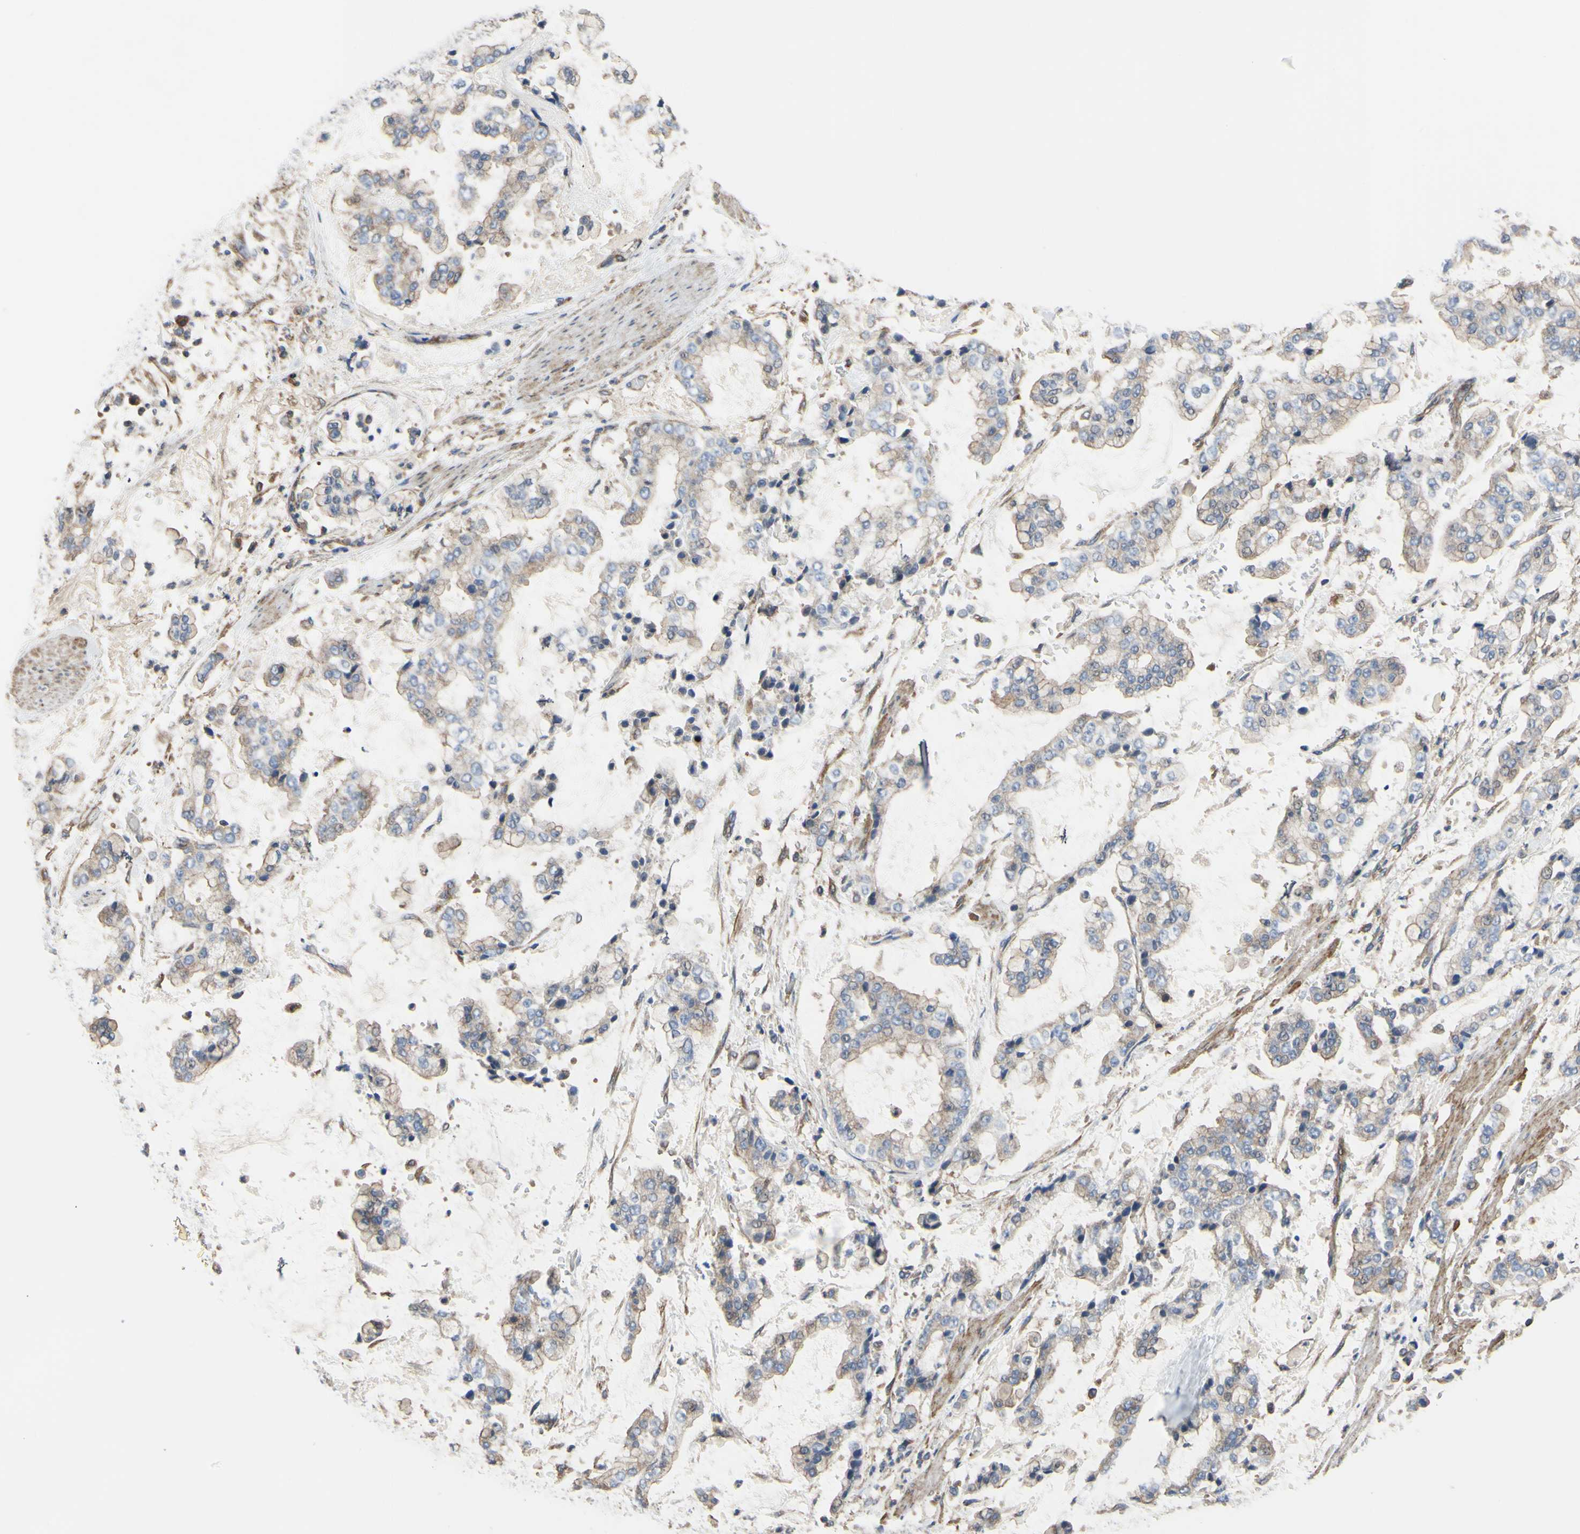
{"staining": {"intensity": "weak", "quantity": "<25%", "location": "cytoplasmic/membranous"}, "tissue": "stomach cancer", "cell_type": "Tumor cells", "image_type": "cancer", "snomed": [{"axis": "morphology", "description": "Normal tissue, NOS"}, {"axis": "morphology", "description": "Adenocarcinoma, NOS"}, {"axis": "topography", "description": "Stomach, upper"}, {"axis": "topography", "description": "Stomach"}], "caption": "Immunohistochemistry (IHC) image of neoplastic tissue: stomach adenocarcinoma stained with DAB (3,3'-diaminobenzidine) exhibits no significant protein positivity in tumor cells.", "gene": "BECN1", "patient": {"sex": "male", "age": 76}}